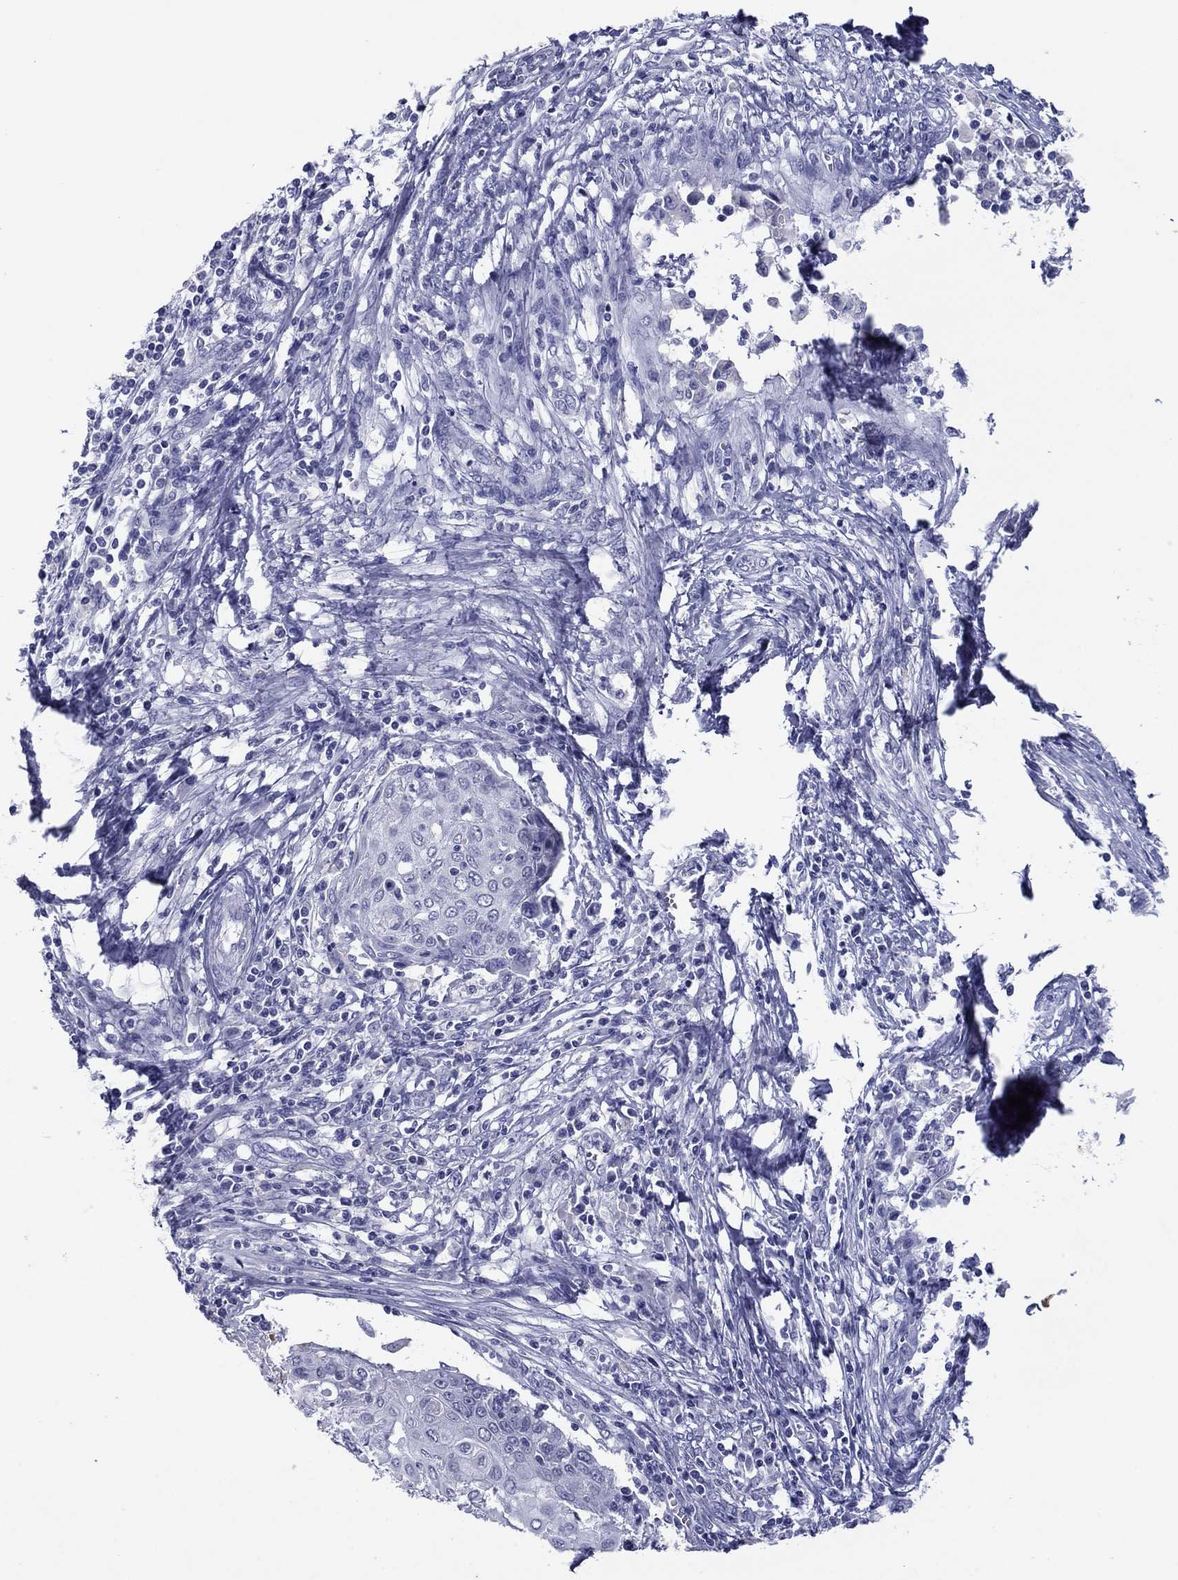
{"staining": {"intensity": "negative", "quantity": "none", "location": "none"}, "tissue": "cervical cancer", "cell_type": "Tumor cells", "image_type": "cancer", "snomed": [{"axis": "morphology", "description": "Squamous cell carcinoma, NOS"}, {"axis": "topography", "description": "Cervix"}], "caption": "This is a photomicrograph of immunohistochemistry staining of cervical cancer (squamous cell carcinoma), which shows no expression in tumor cells.", "gene": "TCFL5", "patient": {"sex": "female", "age": 39}}